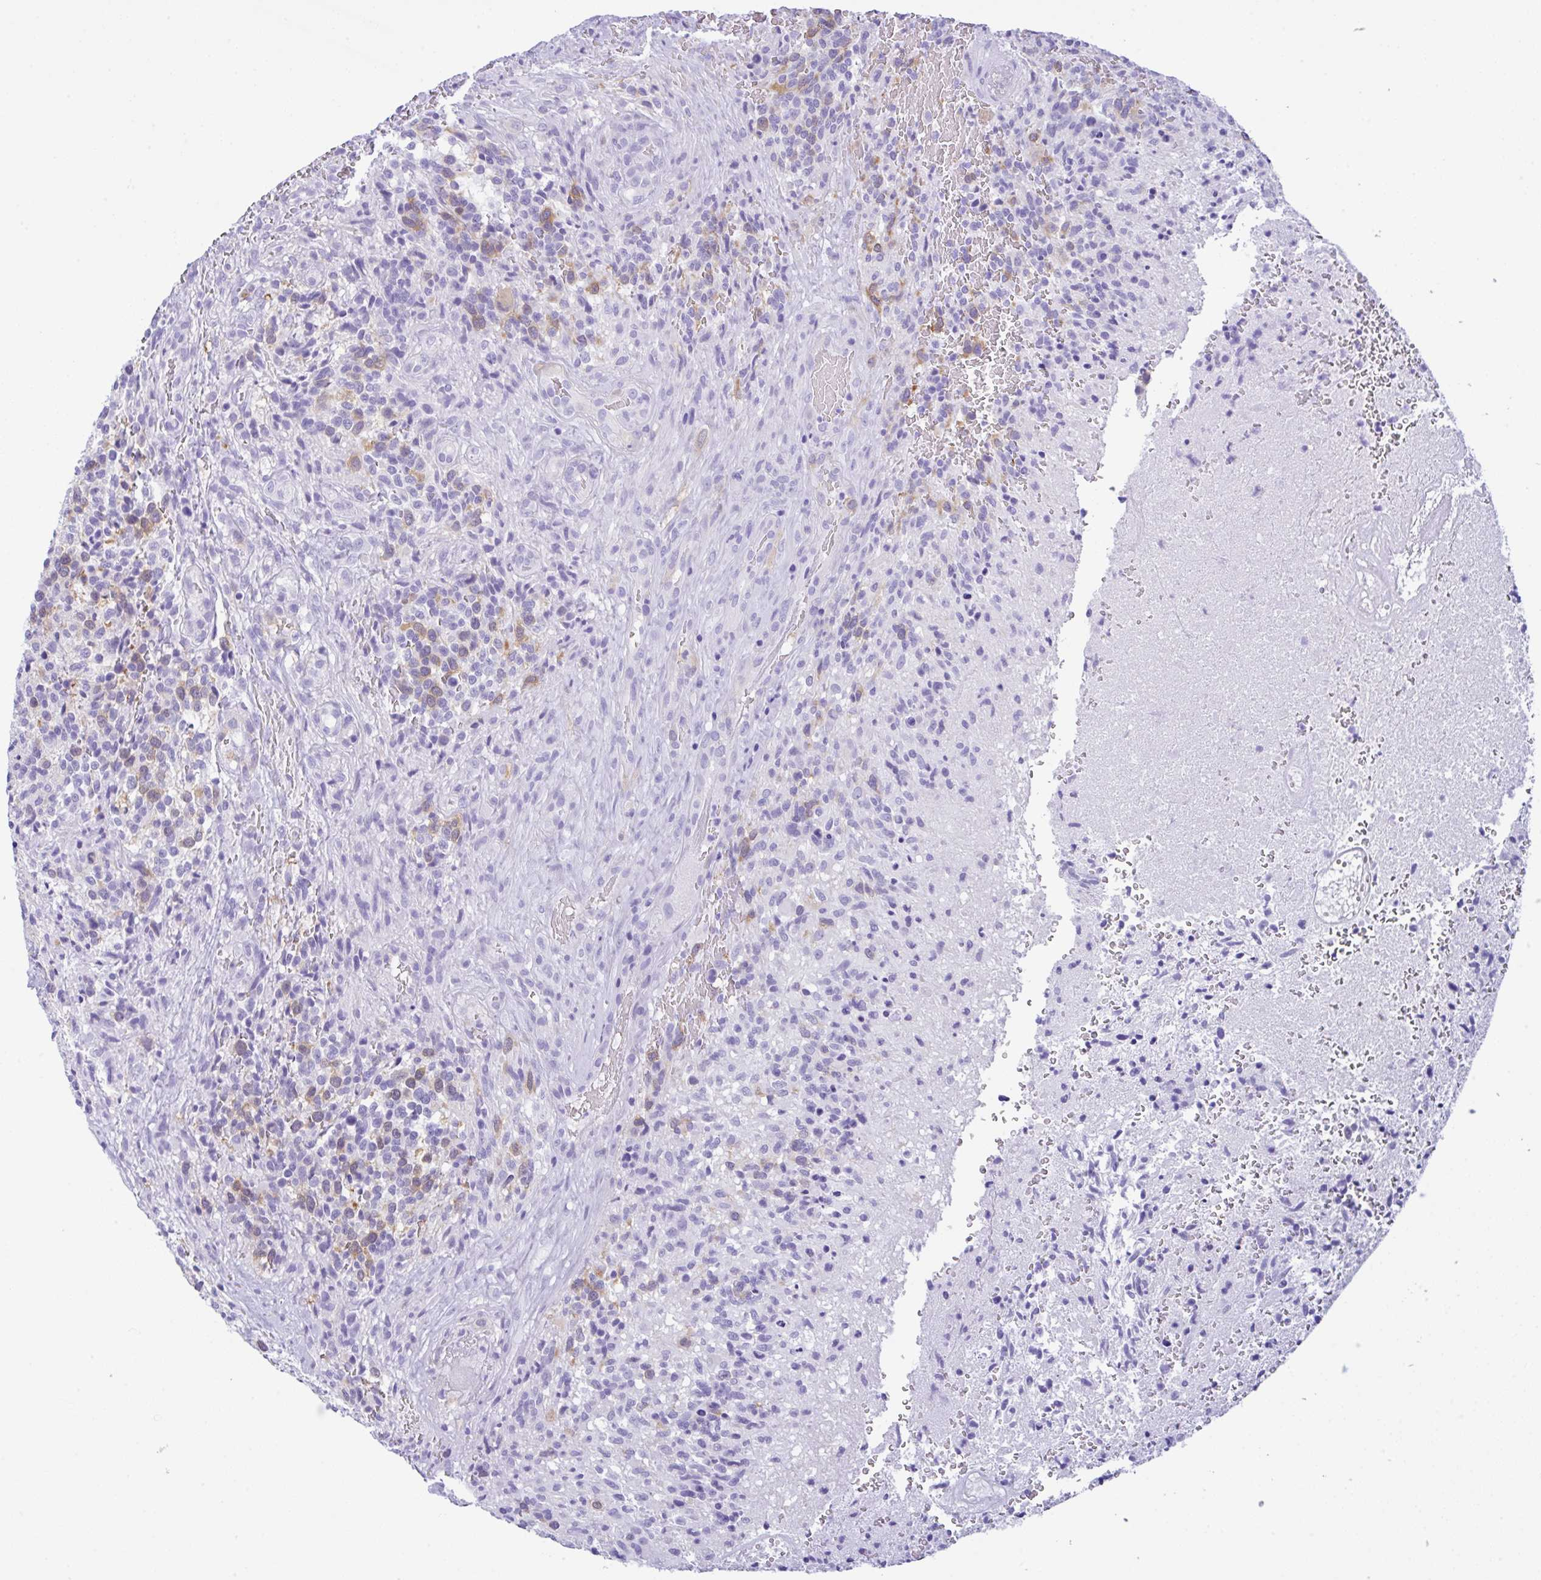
{"staining": {"intensity": "moderate", "quantity": "<25%", "location": "cytoplasmic/membranous"}, "tissue": "glioma", "cell_type": "Tumor cells", "image_type": "cancer", "snomed": [{"axis": "morphology", "description": "Glioma, malignant, High grade"}, {"axis": "topography", "description": "Brain"}], "caption": "Tumor cells demonstrate moderate cytoplasmic/membranous staining in approximately <25% of cells in glioma. (Brightfield microscopy of DAB IHC at high magnification).", "gene": "RRM2", "patient": {"sex": "male", "age": 36}}